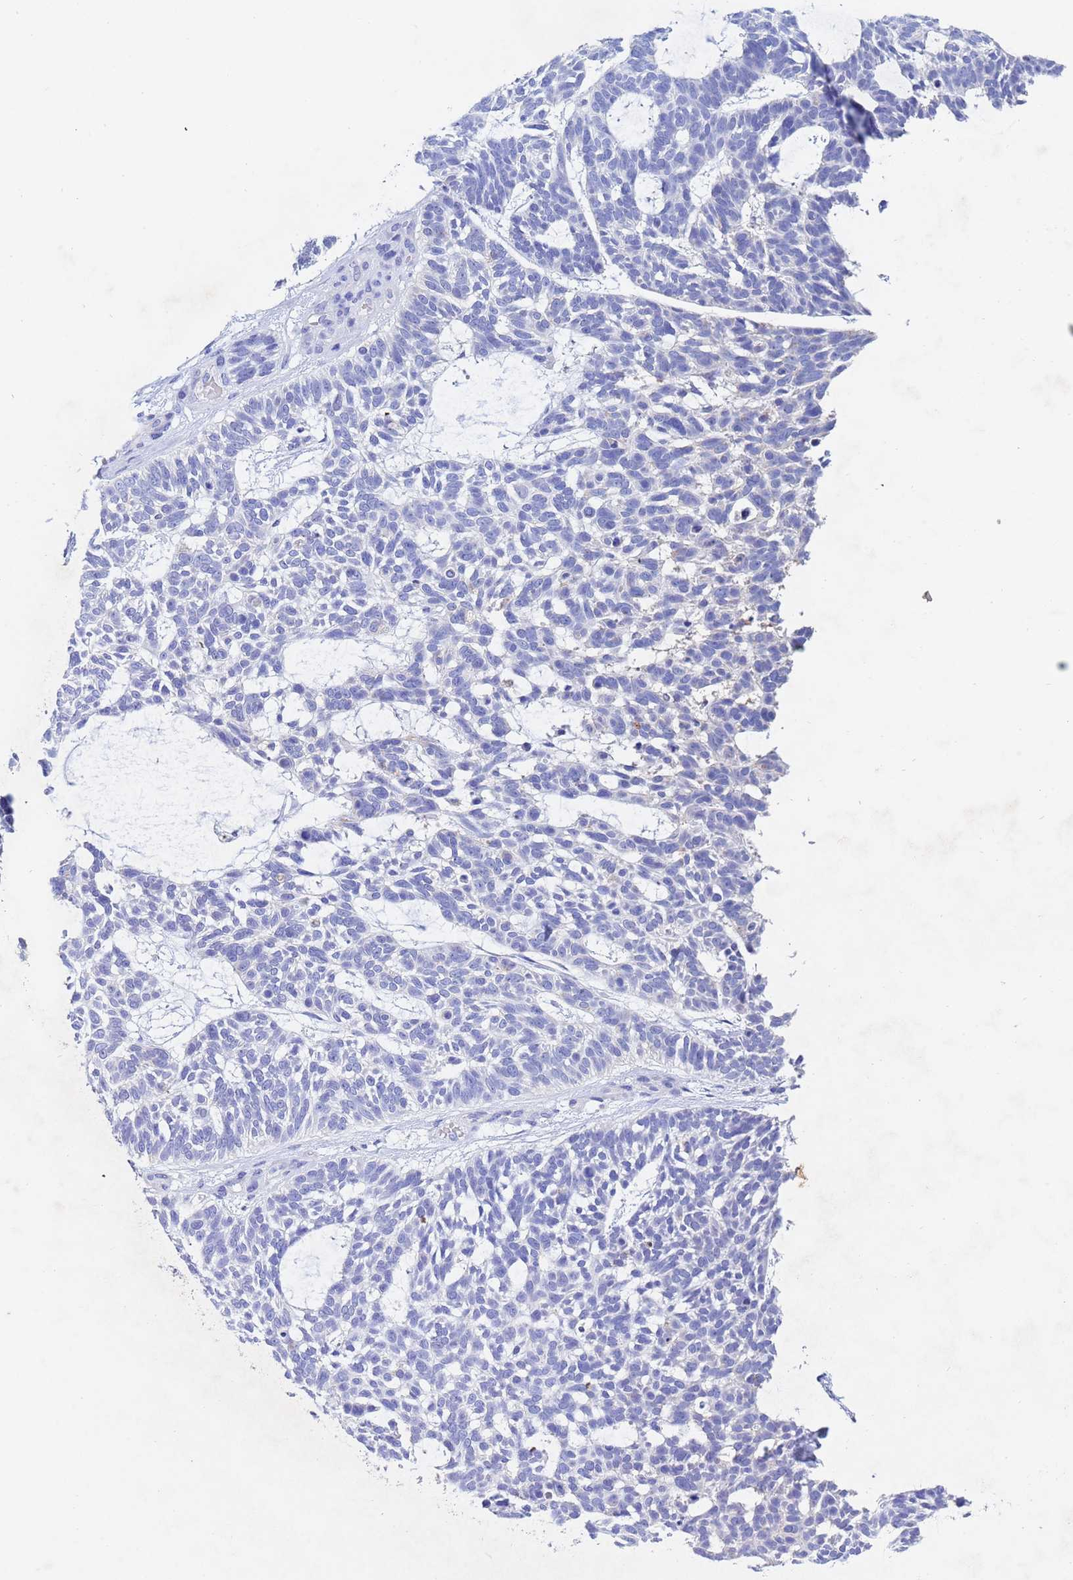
{"staining": {"intensity": "negative", "quantity": "none", "location": "none"}, "tissue": "skin cancer", "cell_type": "Tumor cells", "image_type": "cancer", "snomed": [{"axis": "morphology", "description": "Basal cell carcinoma"}, {"axis": "topography", "description": "Skin"}], "caption": "DAB (3,3'-diaminobenzidine) immunohistochemical staining of human basal cell carcinoma (skin) shows no significant positivity in tumor cells. (Immunohistochemistry (ihc), brightfield microscopy, high magnification).", "gene": "CSTB", "patient": {"sex": "male", "age": 88}}